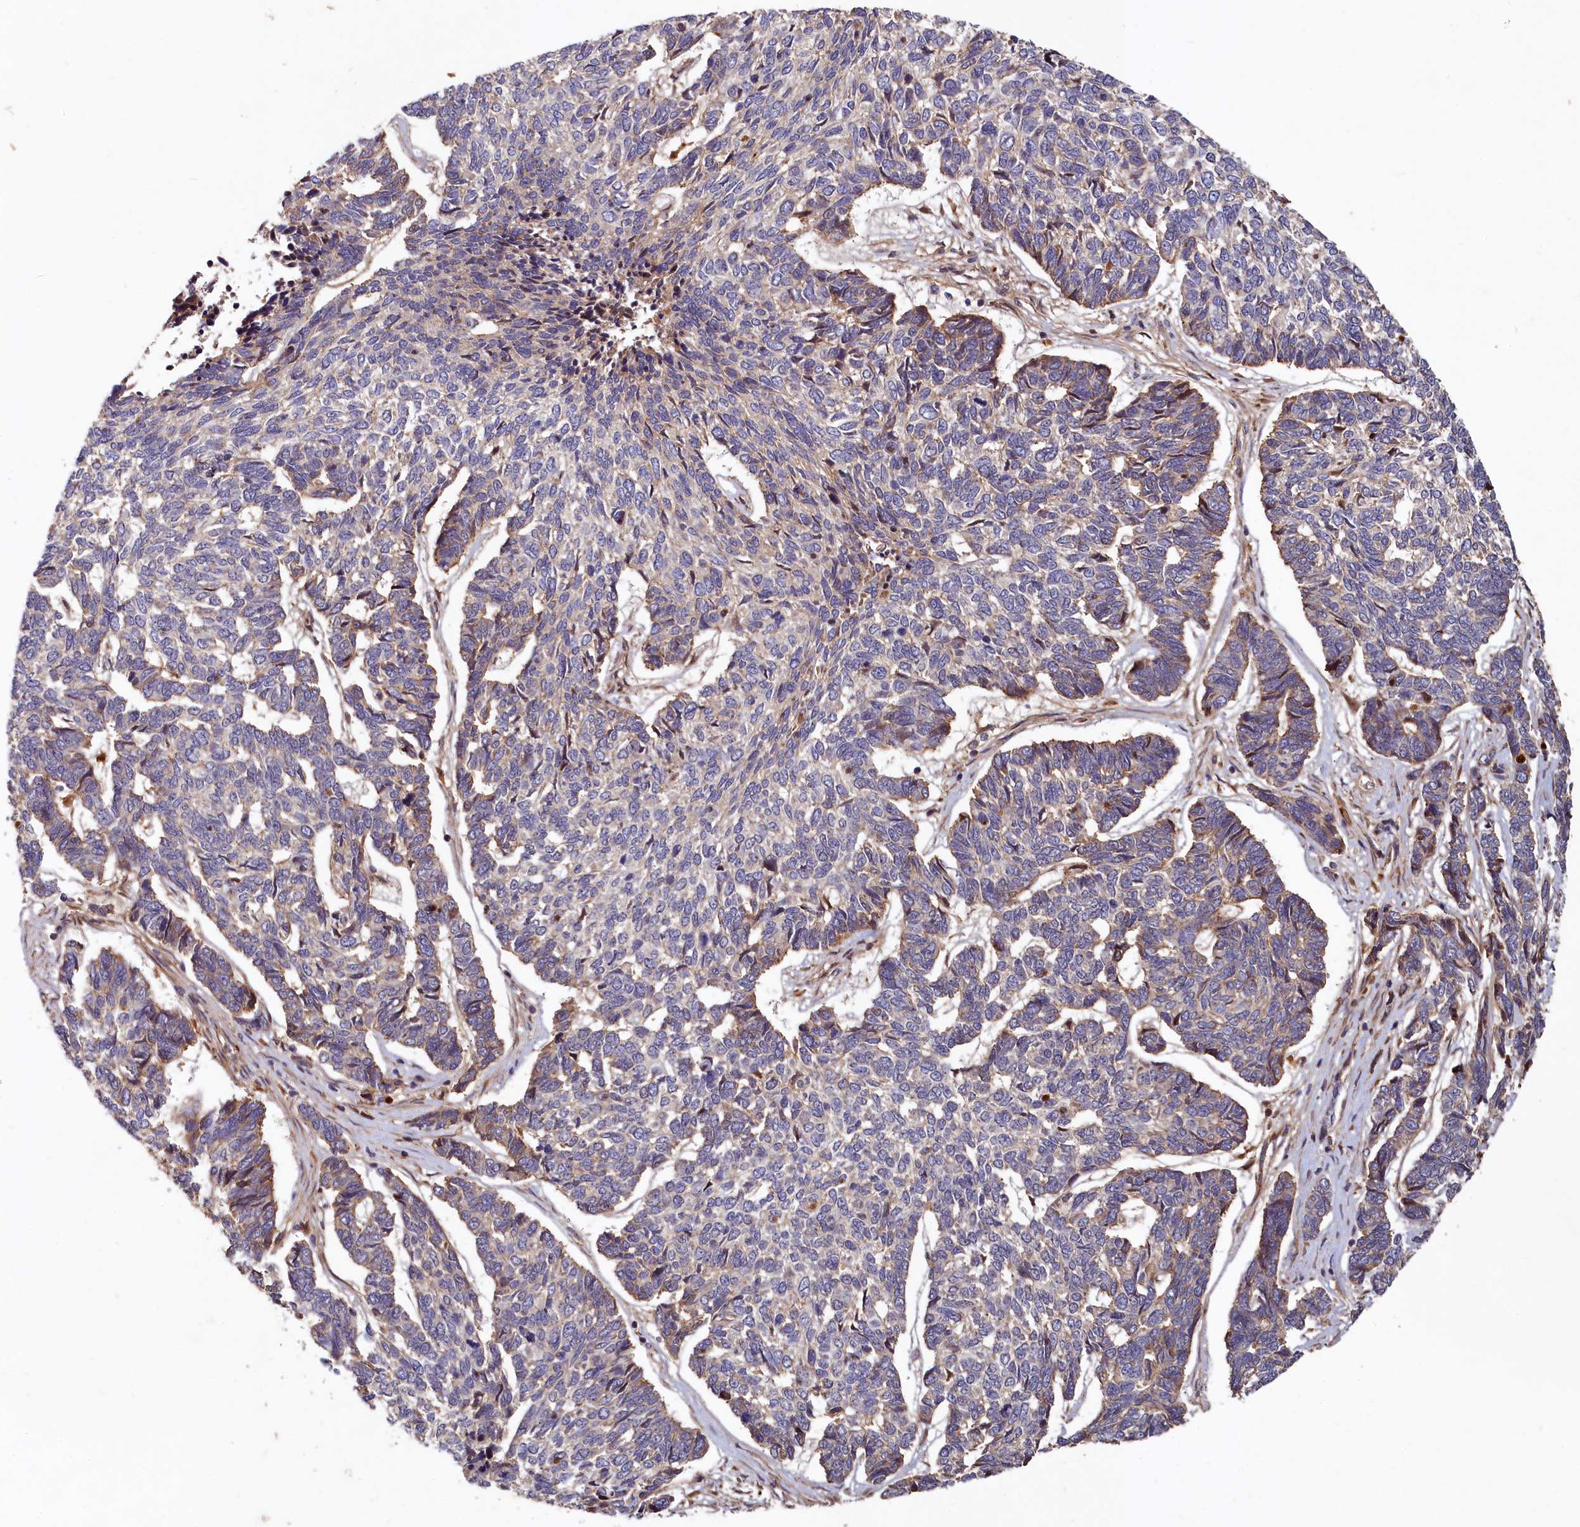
{"staining": {"intensity": "moderate", "quantity": "25%-75%", "location": "cytoplasmic/membranous"}, "tissue": "skin cancer", "cell_type": "Tumor cells", "image_type": "cancer", "snomed": [{"axis": "morphology", "description": "Basal cell carcinoma"}, {"axis": "topography", "description": "Skin"}], "caption": "Approximately 25%-75% of tumor cells in skin basal cell carcinoma reveal moderate cytoplasmic/membranous protein positivity as visualized by brown immunohistochemical staining.", "gene": "TRIM23", "patient": {"sex": "female", "age": 65}}